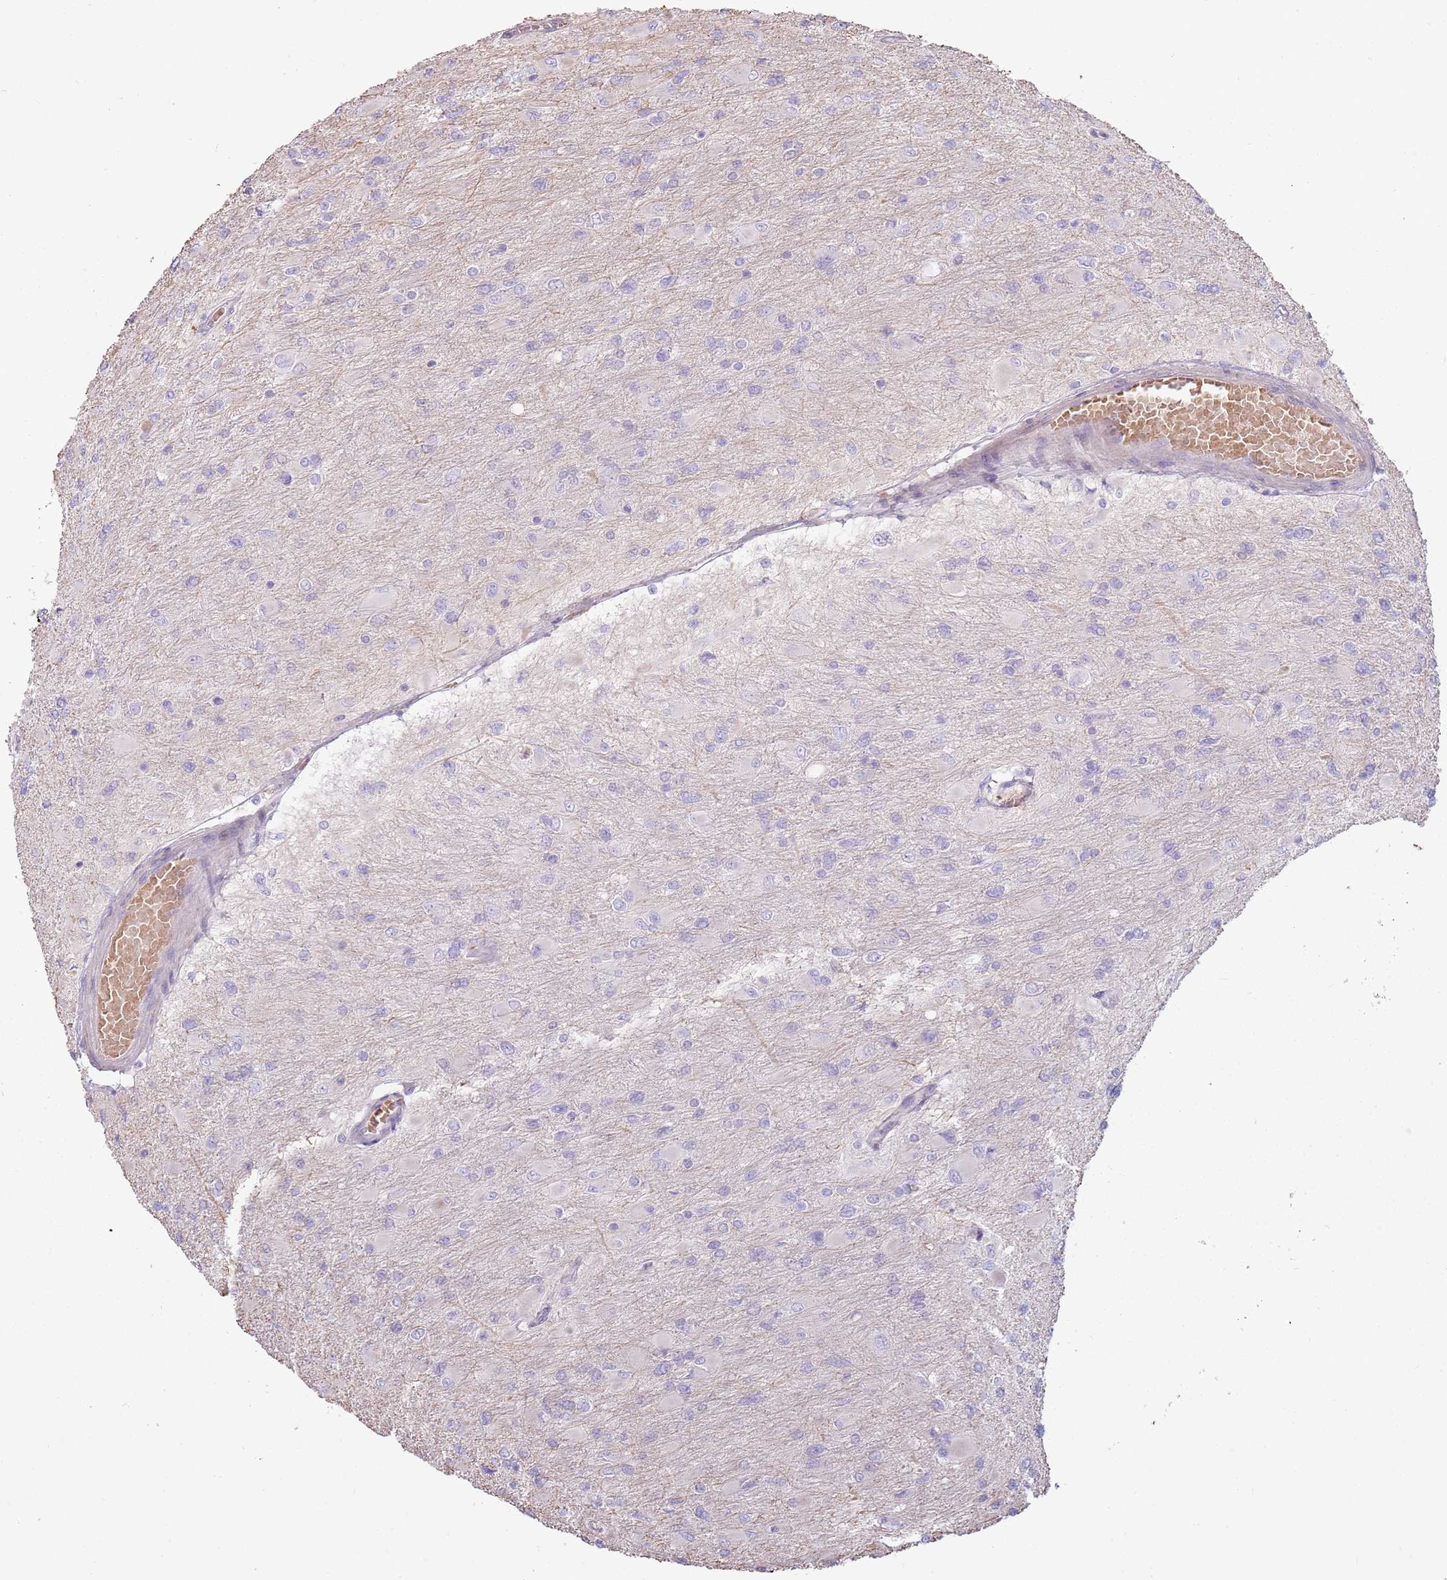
{"staining": {"intensity": "negative", "quantity": "none", "location": "none"}, "tissue": "glioma", "cell_type": "Tumor cells", "image_type": "cancer", "snomed": [{"axis": "morphology", "description": "Glioma, malignant, High grade"}, {"axis": "topography", "description": "Cerebral cortex"}], "caption": "Immunohistochemical staining of human malignant glioma (high-grade) displays no significant positivity in tumor cells. (Immunohistochemistry, brightfield microscopy, high magnification).", "gene": "MCUB", "patient": {"sex": "female", "age": 36}}